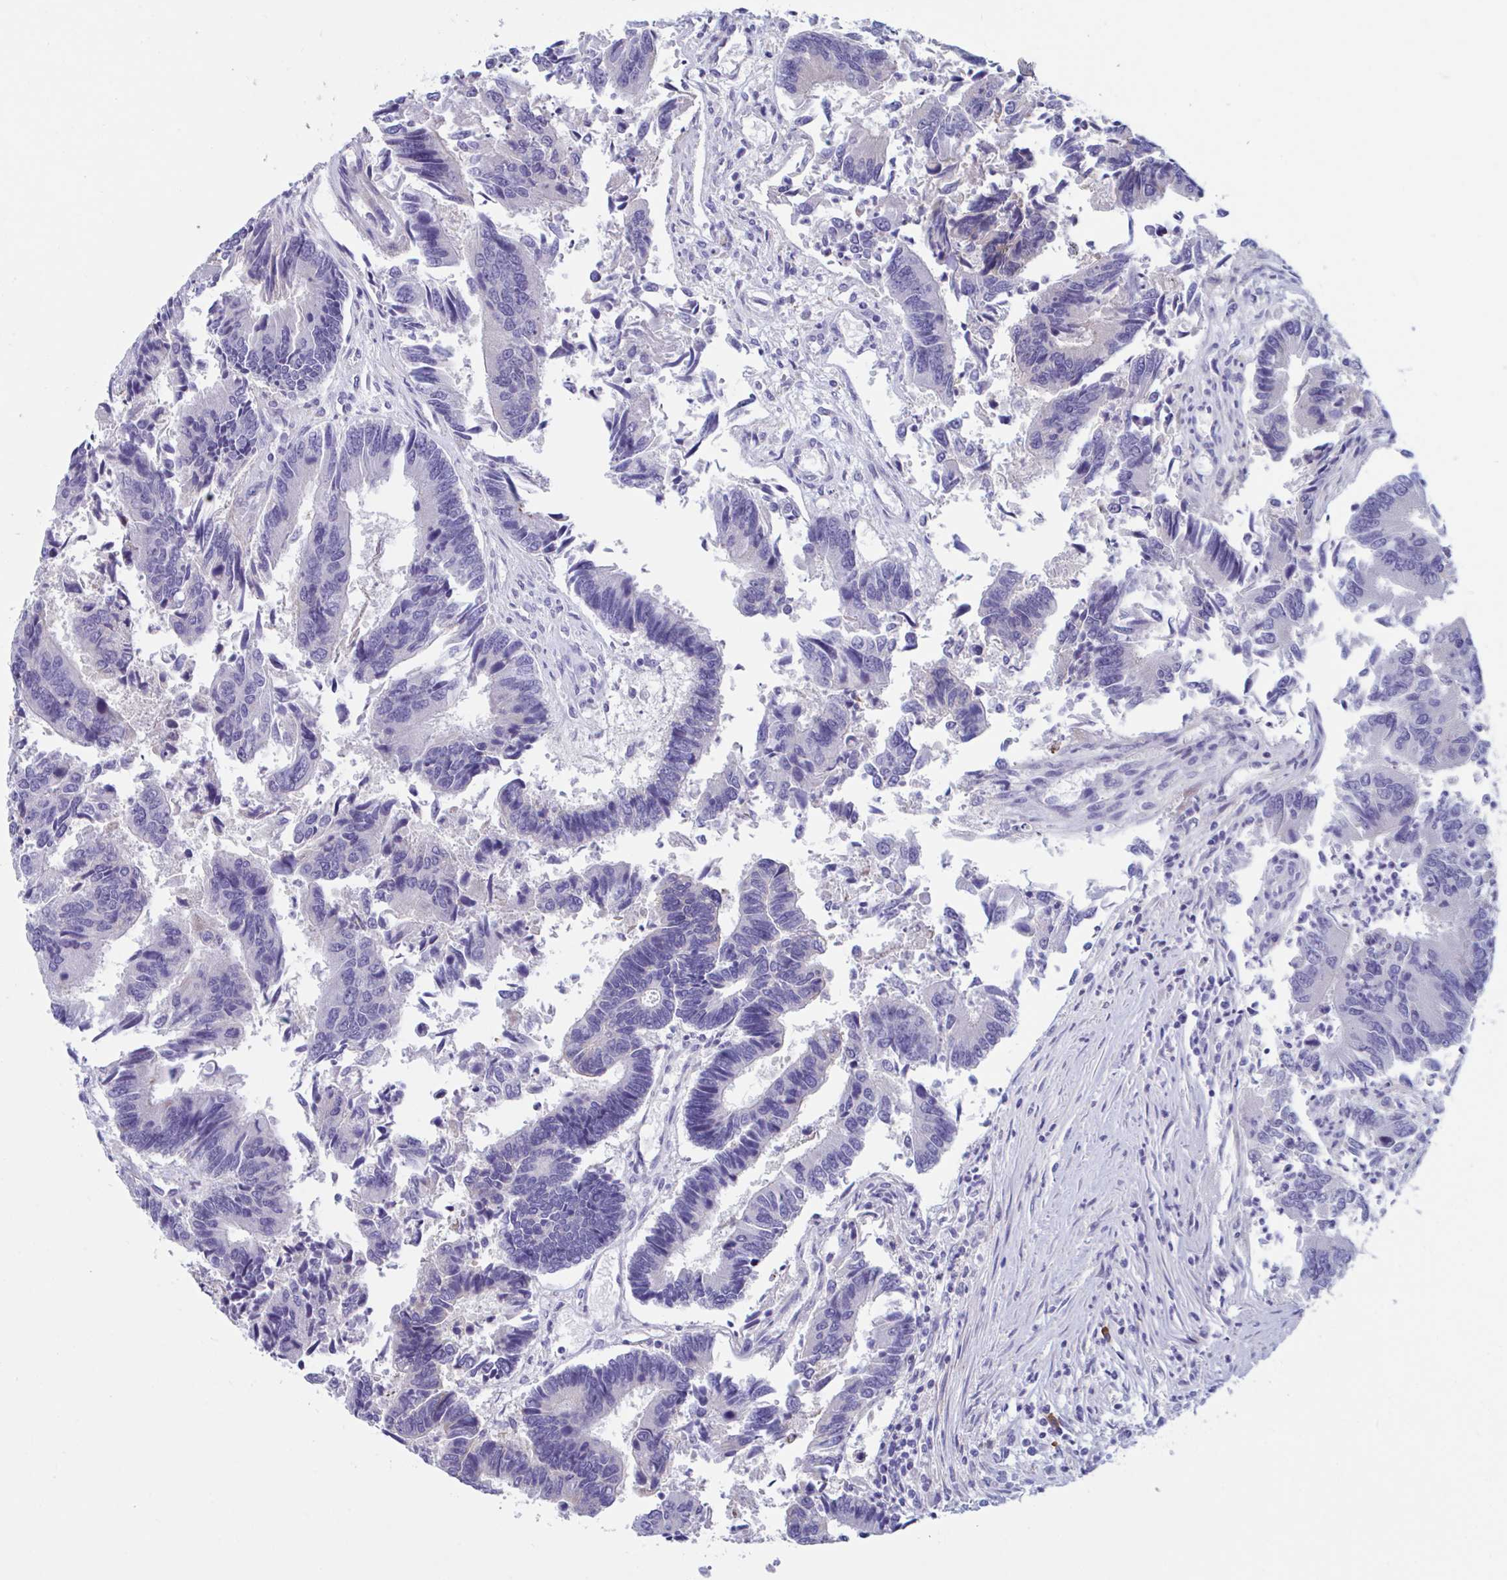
{"staining": {"intensity": "negative", "quantity": "none", "location": "none"}, "tissue": "colorectal cancer", "cell_type": "Tumor cells", "image_type": "cancer", "snomed": [{"axis": "morphology", "description": "Adenocarcinoma, NOS"}, {"axis": "topography", "description": "Colon"}], "caption": "Immunohistochemistry image of neoplastic tissue: human adenocarcinoma (colorectal) stained with DAB reveals no significant protein staining in tumor cells.", "gene": "MS4A14", "patient": {"sex": "female", "age": 67}}